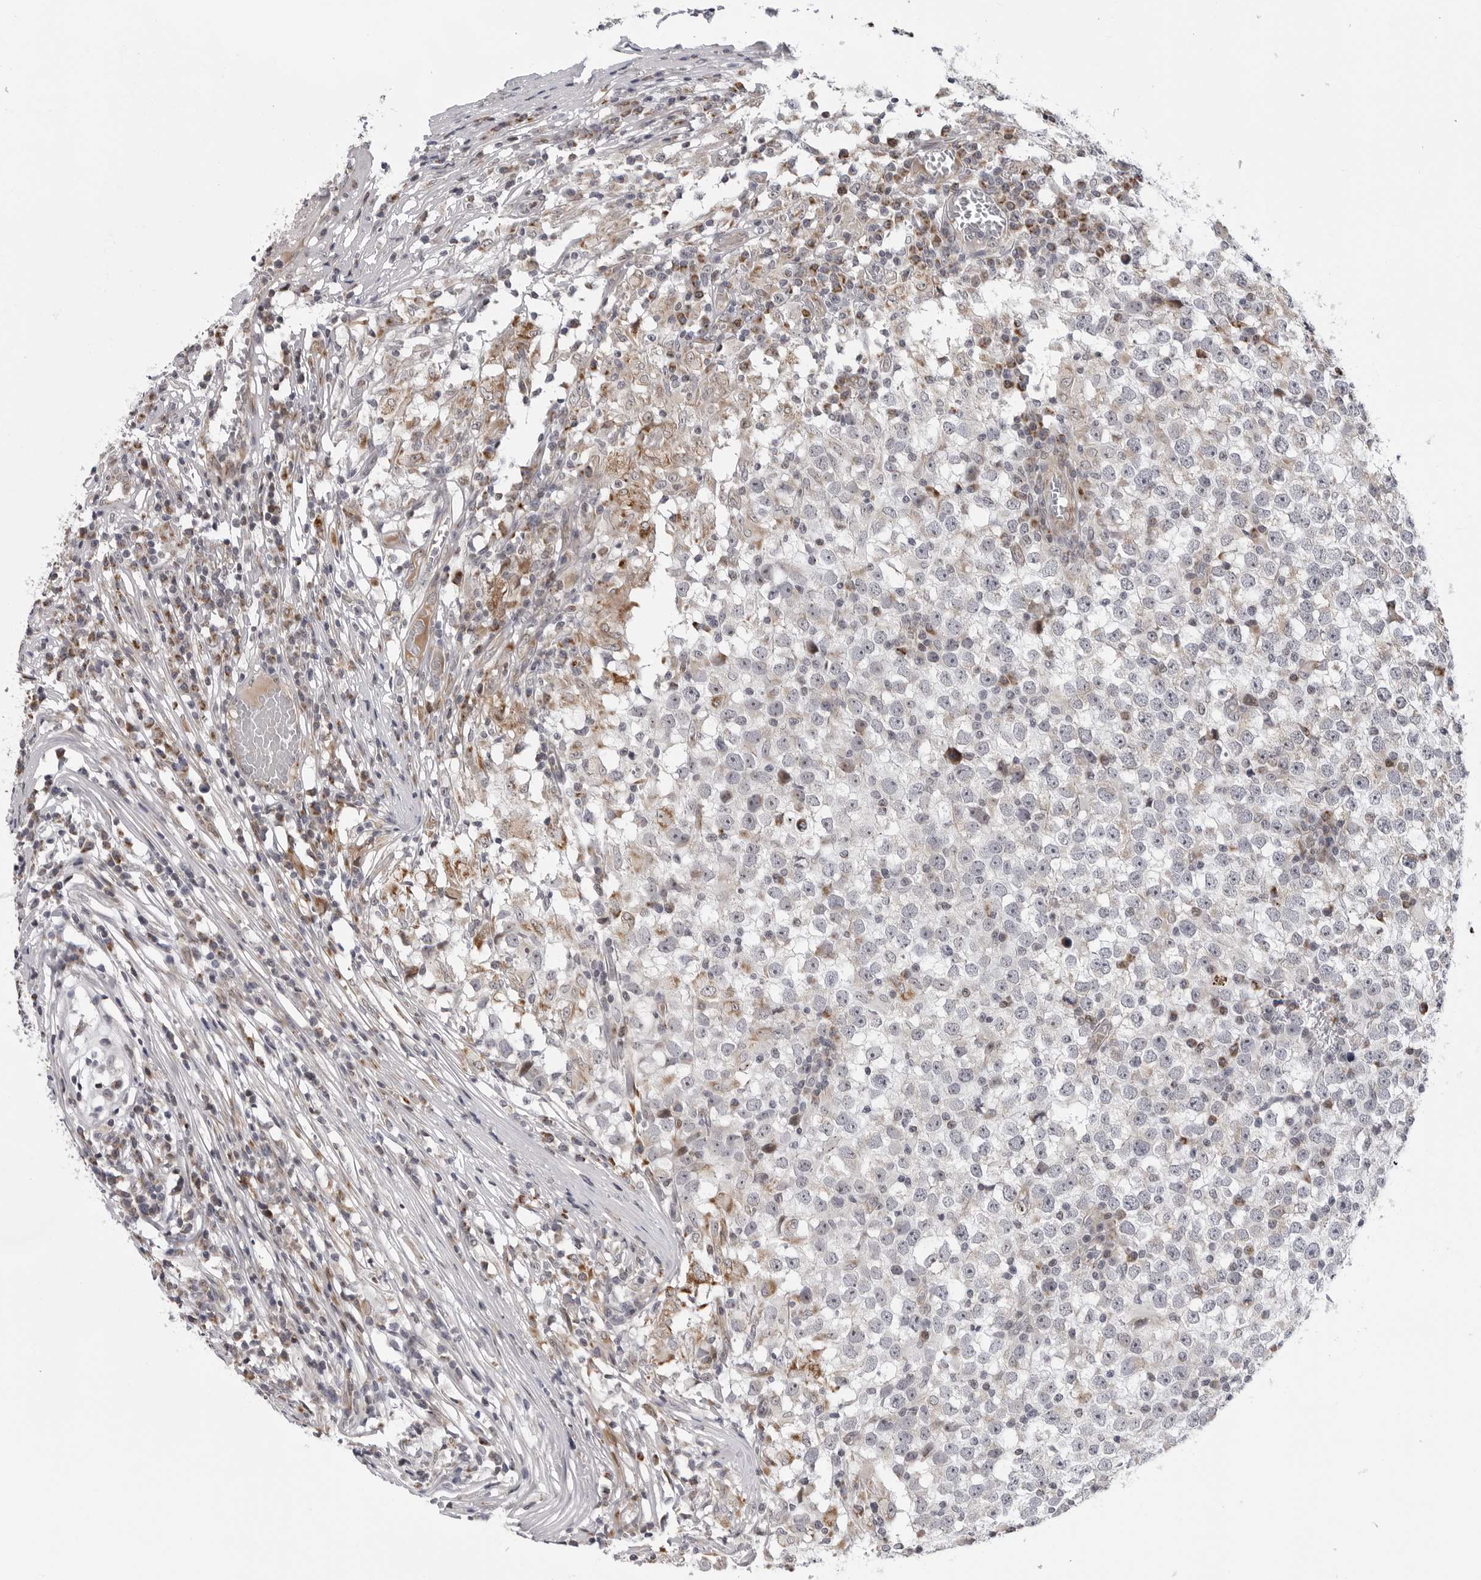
{"staining": {"intensity": "weak", "quantity": "<25%", "location": "cytoplasmic/membranous"}, "tissue": "testis cancer", "cell_type": "Tumor cells", "image_type": "cancer", "snomed": [{"axis": "morphology", "description": "Seminoma, NOS"}, {"axis": "topography", "description": "Testis"}], "caption": "DAB (3,3'-diaminobenzidine) immunohistochemical staining of human testis cancer displays no significant staining in tumor cells.", "gene": "CDK20", "patient": {"sex": "male", "age": 65}}